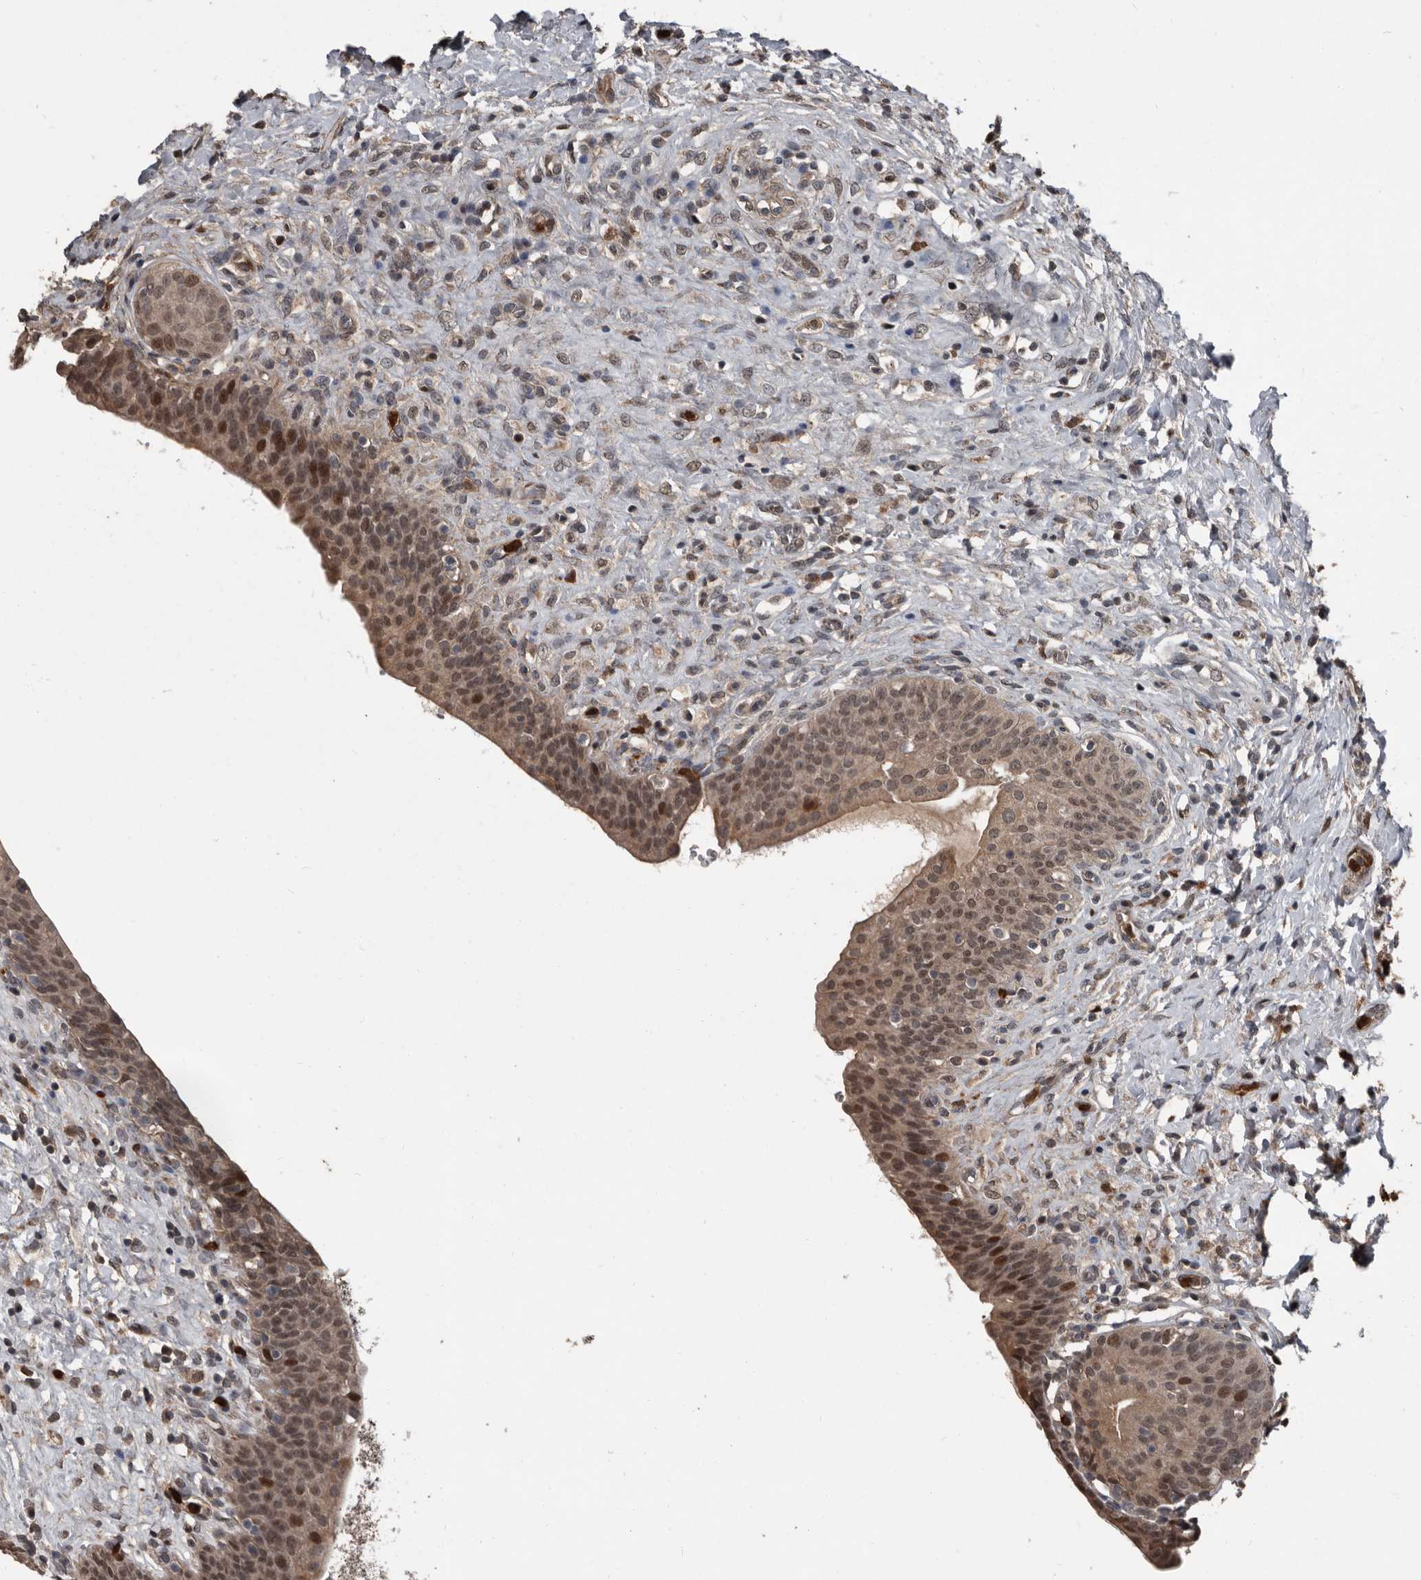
{"staining": {"intensity": "moderate", "quantity": ">75%", "location": "cytoplasmic/membranous,nuclear"}, "tissue": "urinary bladder", "cell_type": "Urothelial cells", "image_type": "normal", "snomed": [{"axis": "morphology", "description": "Normal tissue, NOS"}, {"axis": "topography", "description": "Urinary bladder"}], "caption": "A medium amount of moderate cytoplasmic/membranous,nuclear positivity is seen in approximately >75% of urothelial cells in normal urinary bladder.", "gene": "FSBP", "patient": {"sex": "male", "age": 83}}